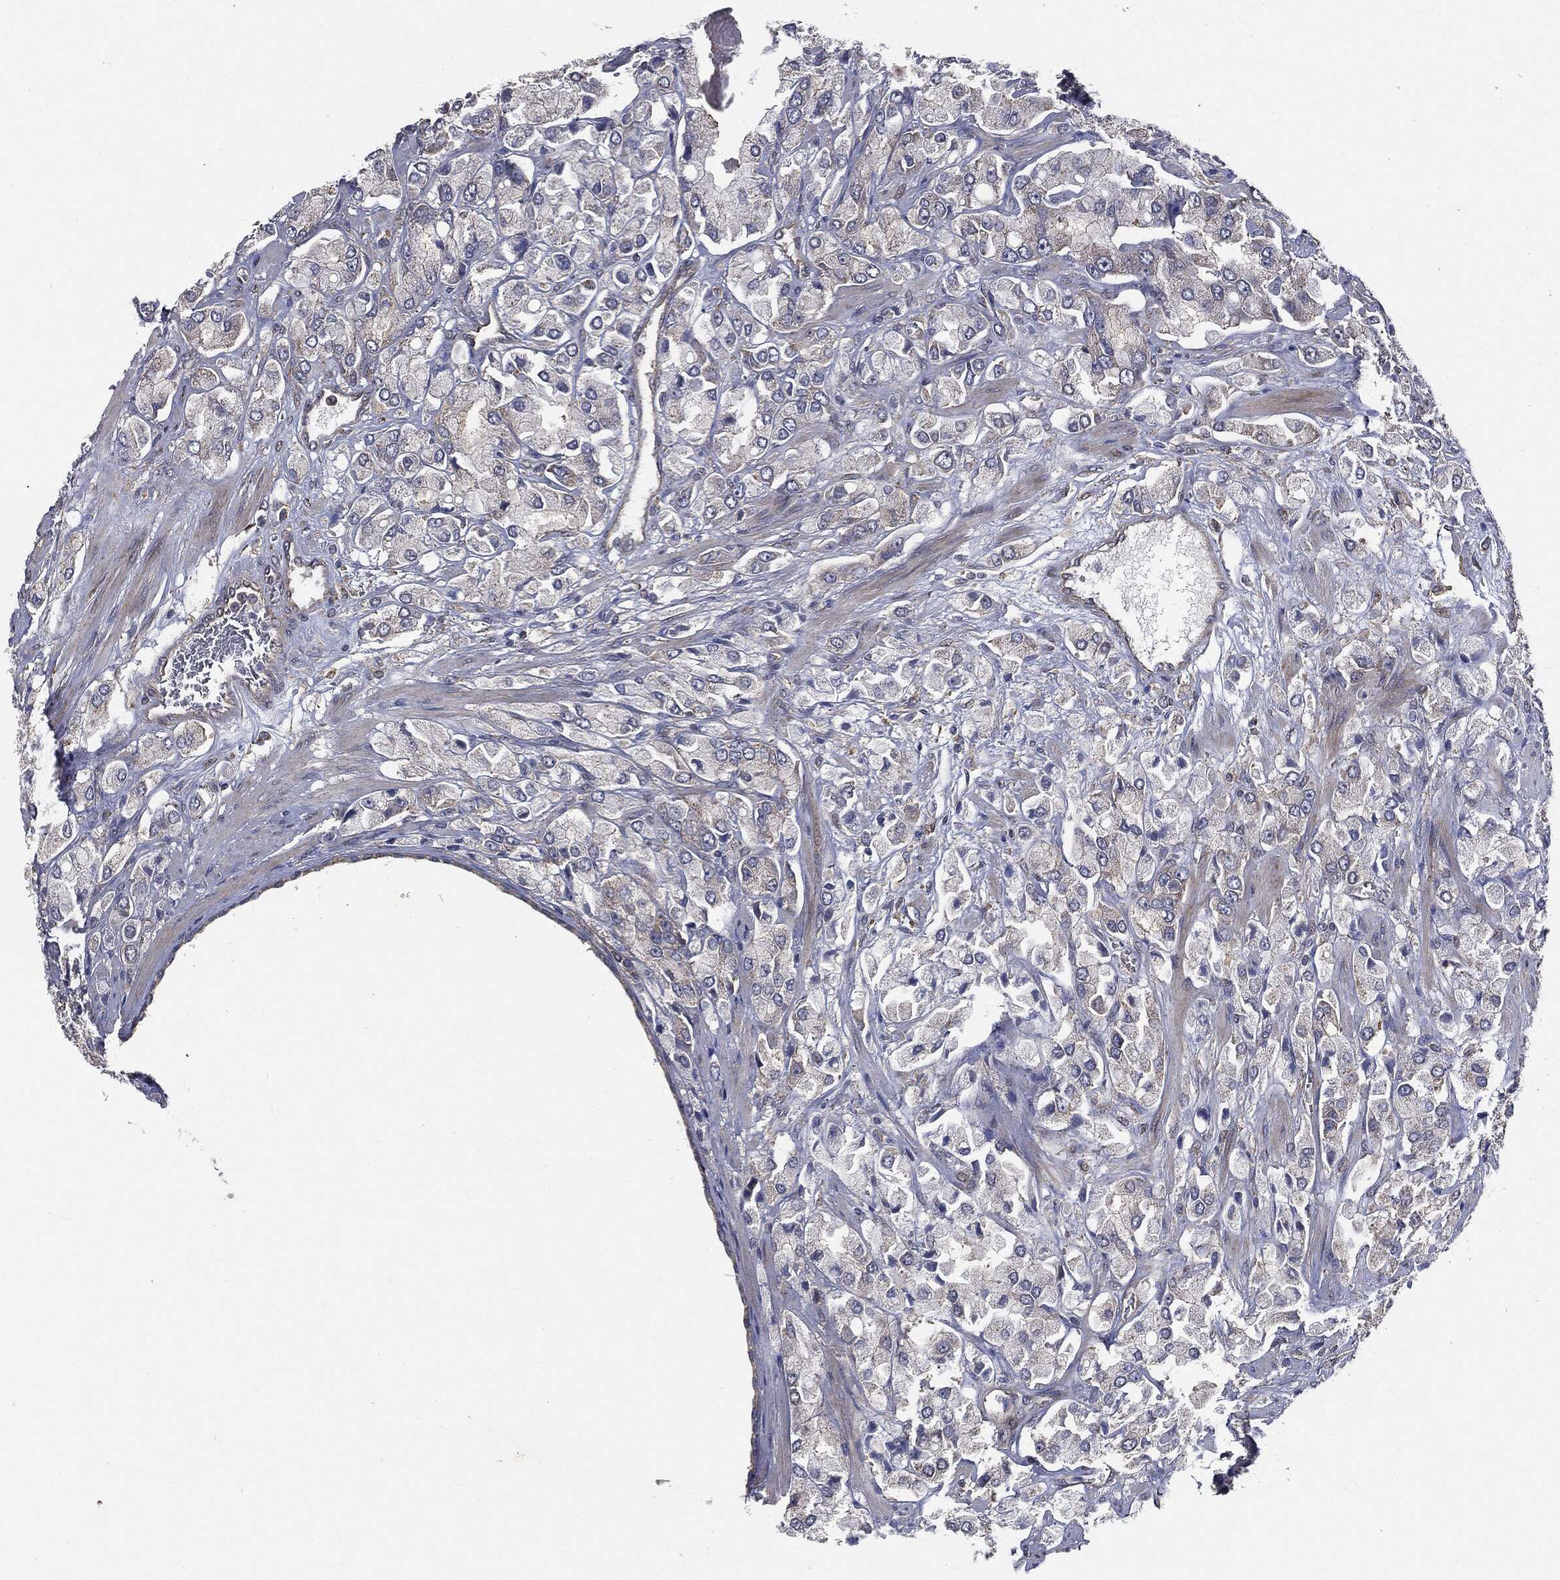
{"staining": {"intensity": "negative", "quantity": "none", "location": "none"}, "tissue": "prostate cancer", "cell_type": "Tumor cells", "image_type": "cancer", "snomed": [{"axis": "morphology", "description": "Adenocarcinoma, NOS"}, {"axis": "topography", "description": "Prostate and seminal vesicle, NOS"}, {"axis": "topography", "description": "Prostate"}], "caption": "Tumor cells are negative for protein expression in human adenocarcinoma (prostate).", "gene": "EPS15L1", "patient": {"sex": "male", "age": 64}}